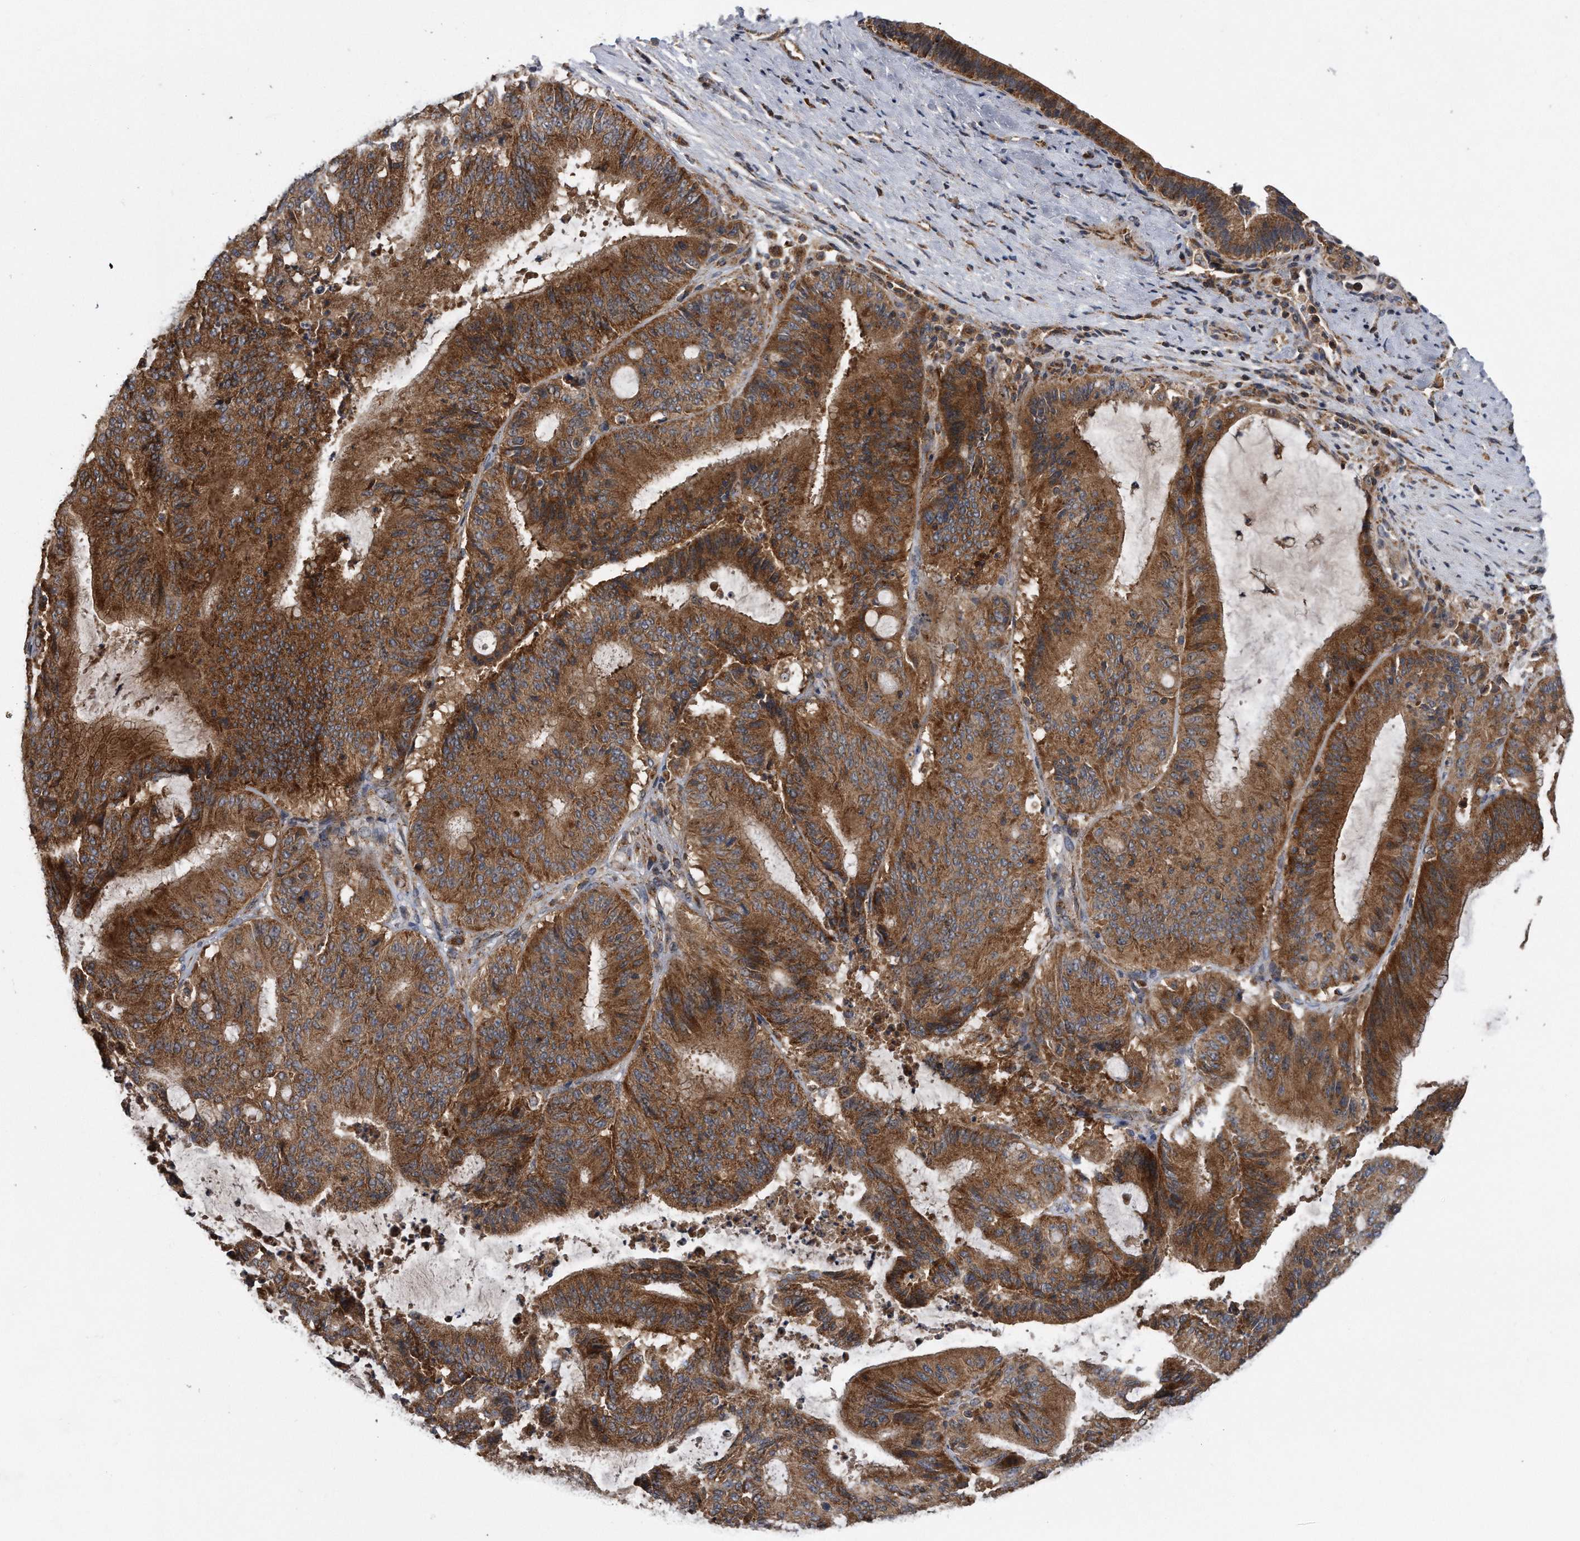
{"staining": {"intensity": "strong", "quantity": ">75%", "location": "cytoplasmic/membranous"}, "tissue": "liver cancer", "cell_type": "Tumor cells", "image_type": "cancer", "snomed": [{"axis": "morphology", "description": "Normal tissue, NOS"}, {"axis": "morphology", "description": "Cholangiocarcinoma"}, {"axis": "topography", "description": "Liver"}, {"axis": "topography", "description": "Peripheral nerve tissue"}], "caption": "Liver cholangiocarcinoma stained with immunohistochemistry reveals strong cytoplasmic/membranous staining in about >75% of tumor cells. Nuclei are stained in blue.", "gene": "ALPK2", "patient": {"sex": "female", "age": 73}}